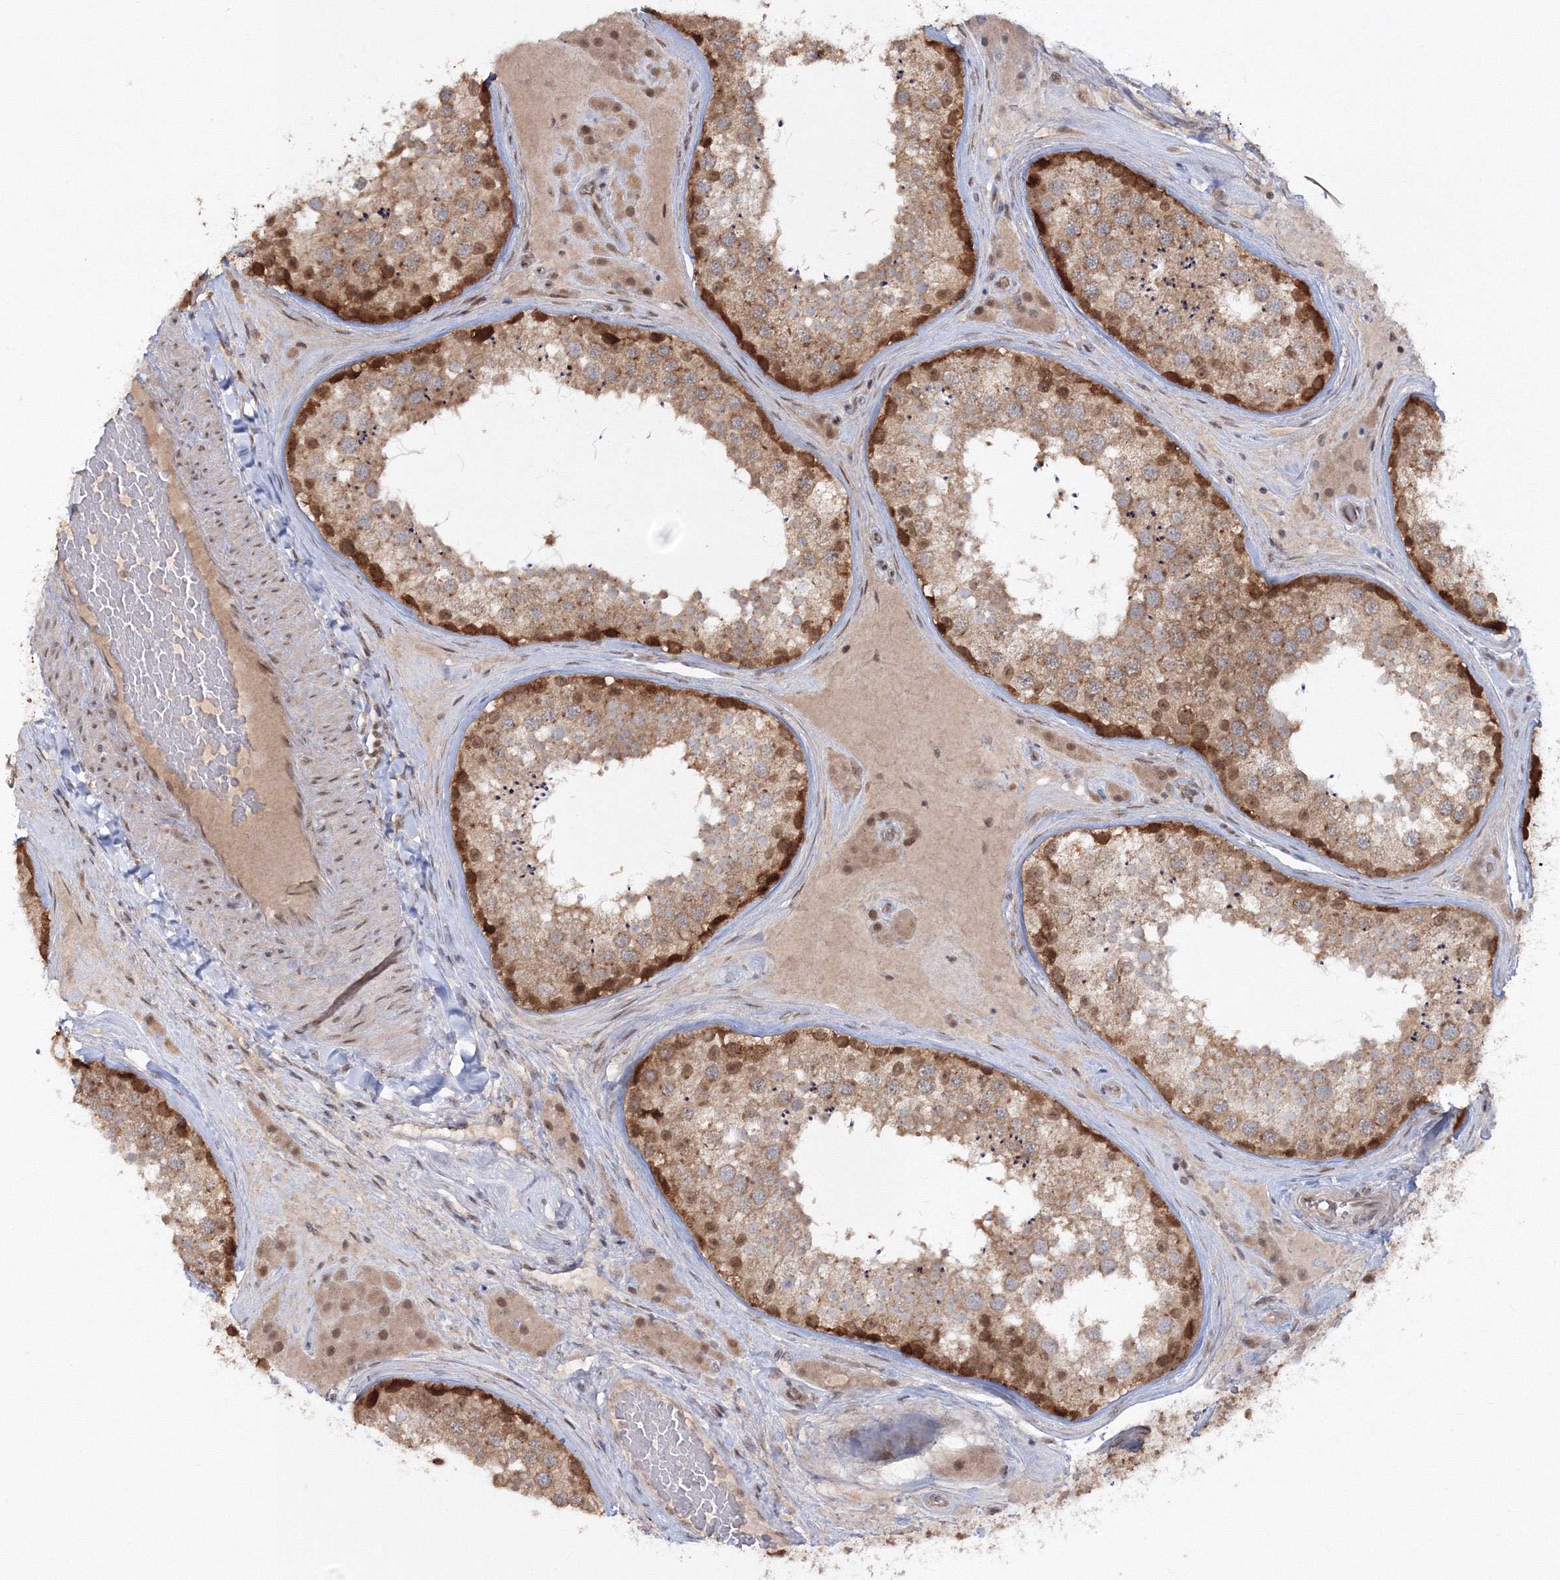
{"staining": {"intensity": "strong", "quantity": "25%-75%", "location": "cytoplasmic/membranous,nuclear"}, "tissue": "testis", "cell_type": "Cells in seminiferous ducts", "image_type": "normal", "snomed": [{"axis": "morphology", "description": "Normal tissue, NOS"}, {"axis": "topography", "description": "Testis"}], "caption": "Immunohistochemistry (IHC) micrograph of normal human testis stained for a protein (brown), which exhibits high levels of strong cytoplasmic/membranous,nuclear staining in approximately 25%-75% of cells in seminiferous ducts.", "gene": "ZFAND6", "patient": {"sex": "male", "age": 46}}